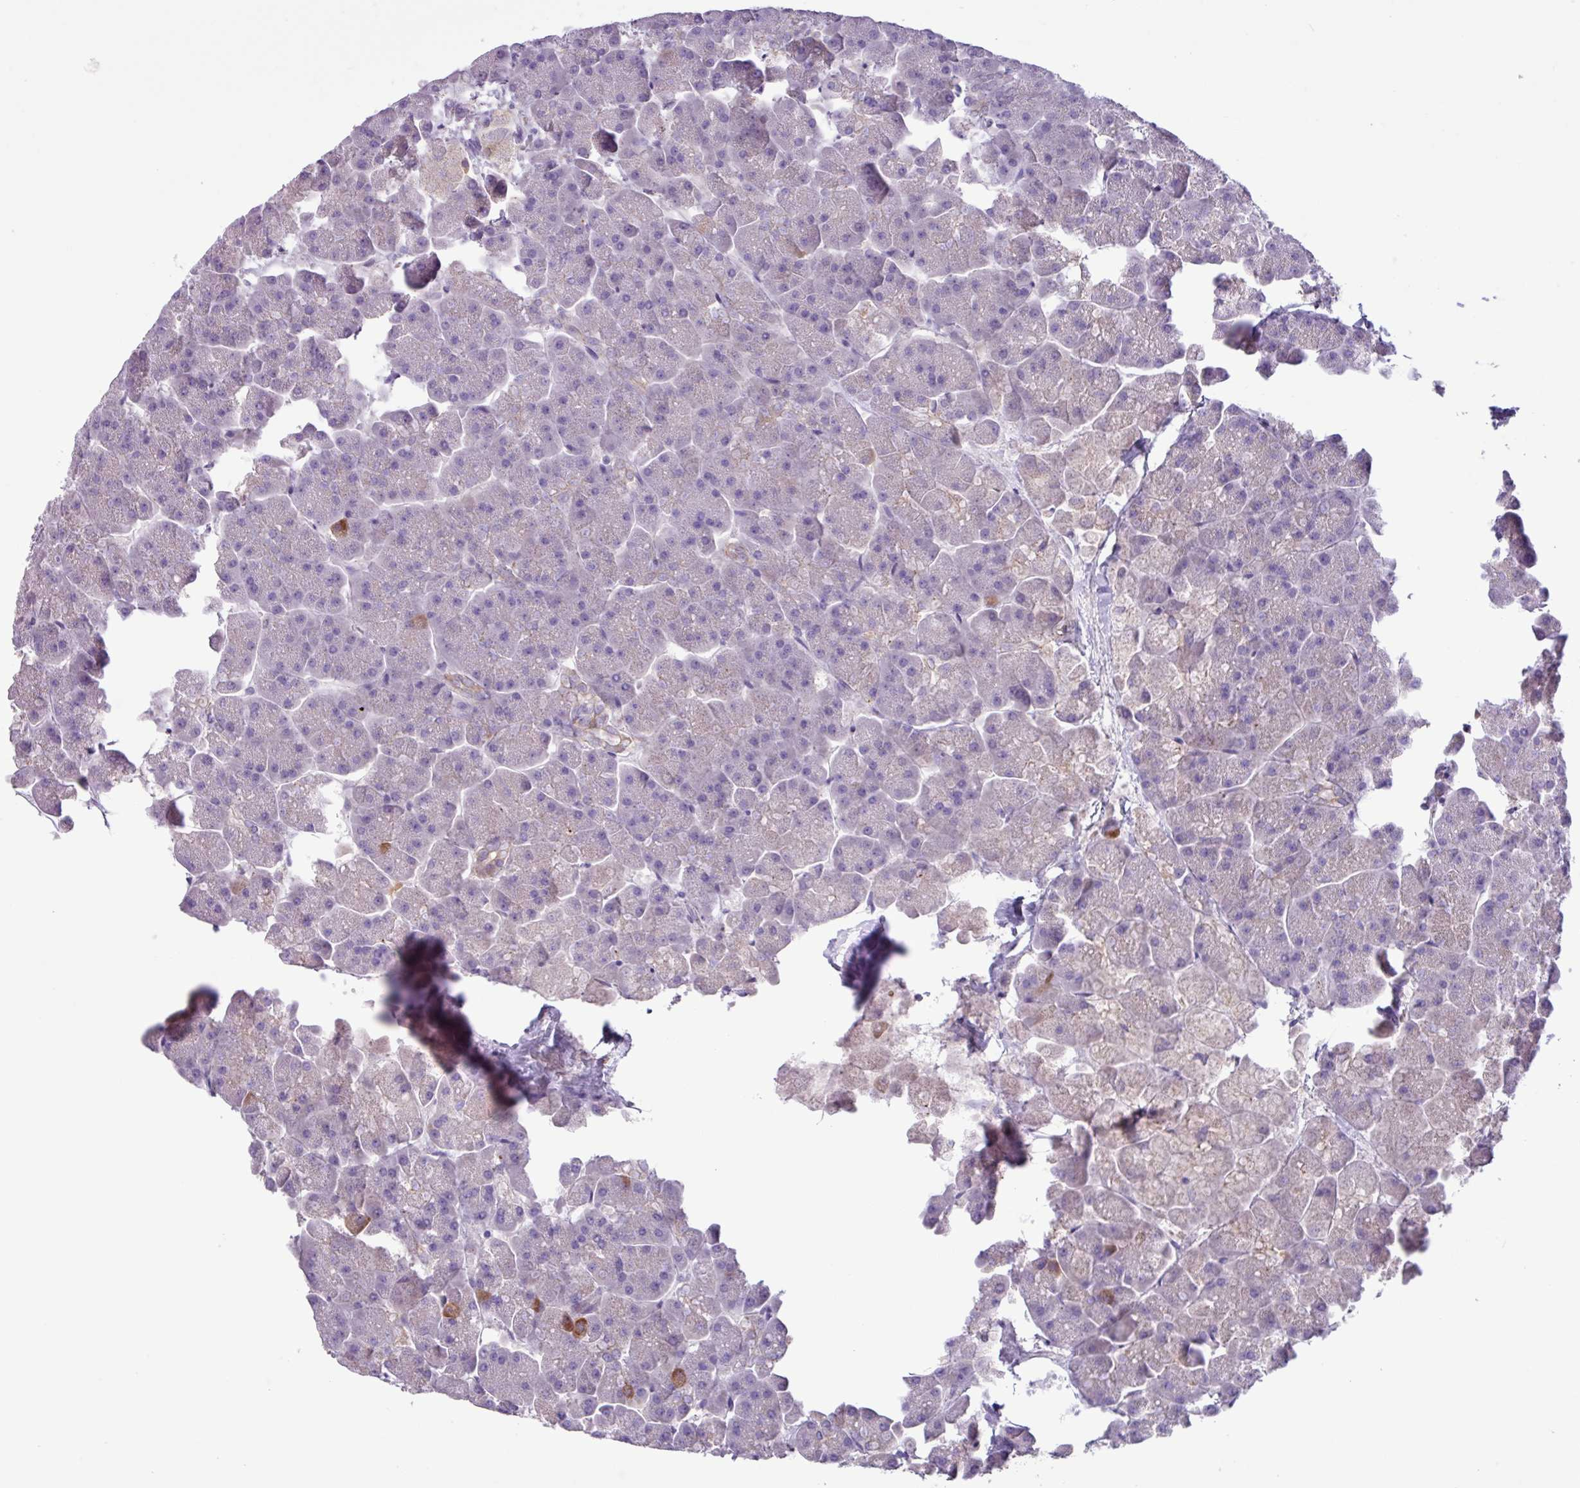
{"staining": {"intensity": "moderate", "quantity": "<25%", "location": "cytoplasmic/membranous"}, "tissue": "pancreas", "cell_type": "Exocrine glandular cells", "image_type": "normal", "snomed": [{"axis": "morphology", "description": "Normal tissue, NOS"}, {"axis": "topography", "description": "Pancreas"}, {"axis": "topography", "description": "Peripheral nerve tissue"}], "caption": "IHC of unremarkable human pancreas demonstrates low levels of moderate cytoplasmic/membranous positivity in about <25% of exocrine glandular cells. The protein is stained brown, and the nuclei are stained in blue (DAB IHC with brightfield microscopy, high magnification).", "gene": "CYSTM1", "patient": {"sex": "male", "age": 54}}